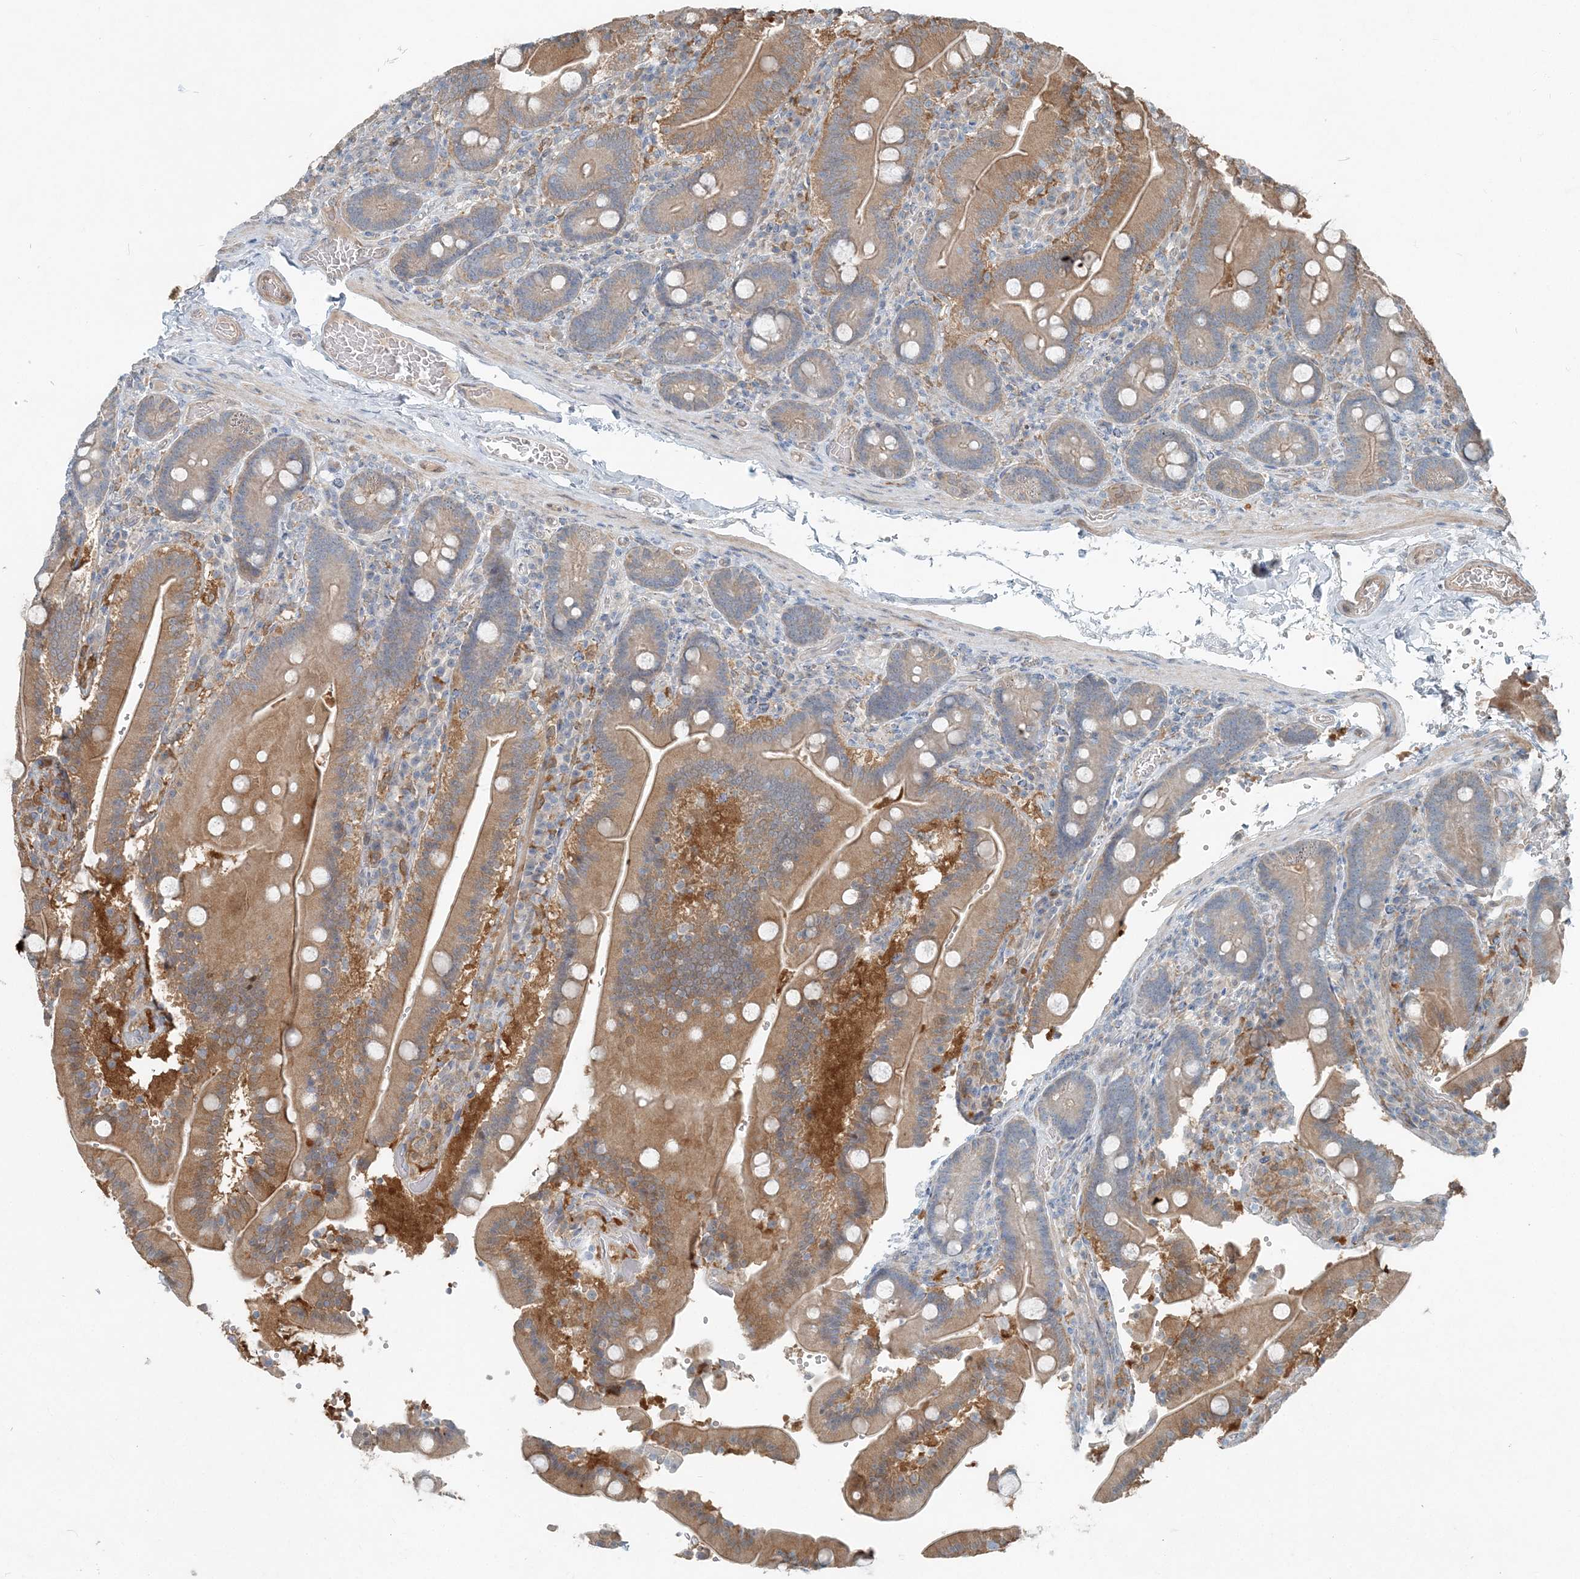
{"staining": {"intensity": "moderate", "quantity": ">75%", "location": "cytoplasmic/membranous"}, "tissue": "duodenum", "cell_type": "Glandular cells", "image_type": "normal", "snomed": [{"axis": "morphology", "description": "Normal tissue, NOS"}, {"axis": "topography", "description": "Duodenum"}], "caption": "An immunohistochemistry (IHC) histopathology image of unremarkable tissue is shown. Protein staining in brown labels moderate cytoplasmic/membranous positivity in duodenum within glandular cells.", "gene": "ARMH1", "patient": {"sex": "female", "age": 62}}